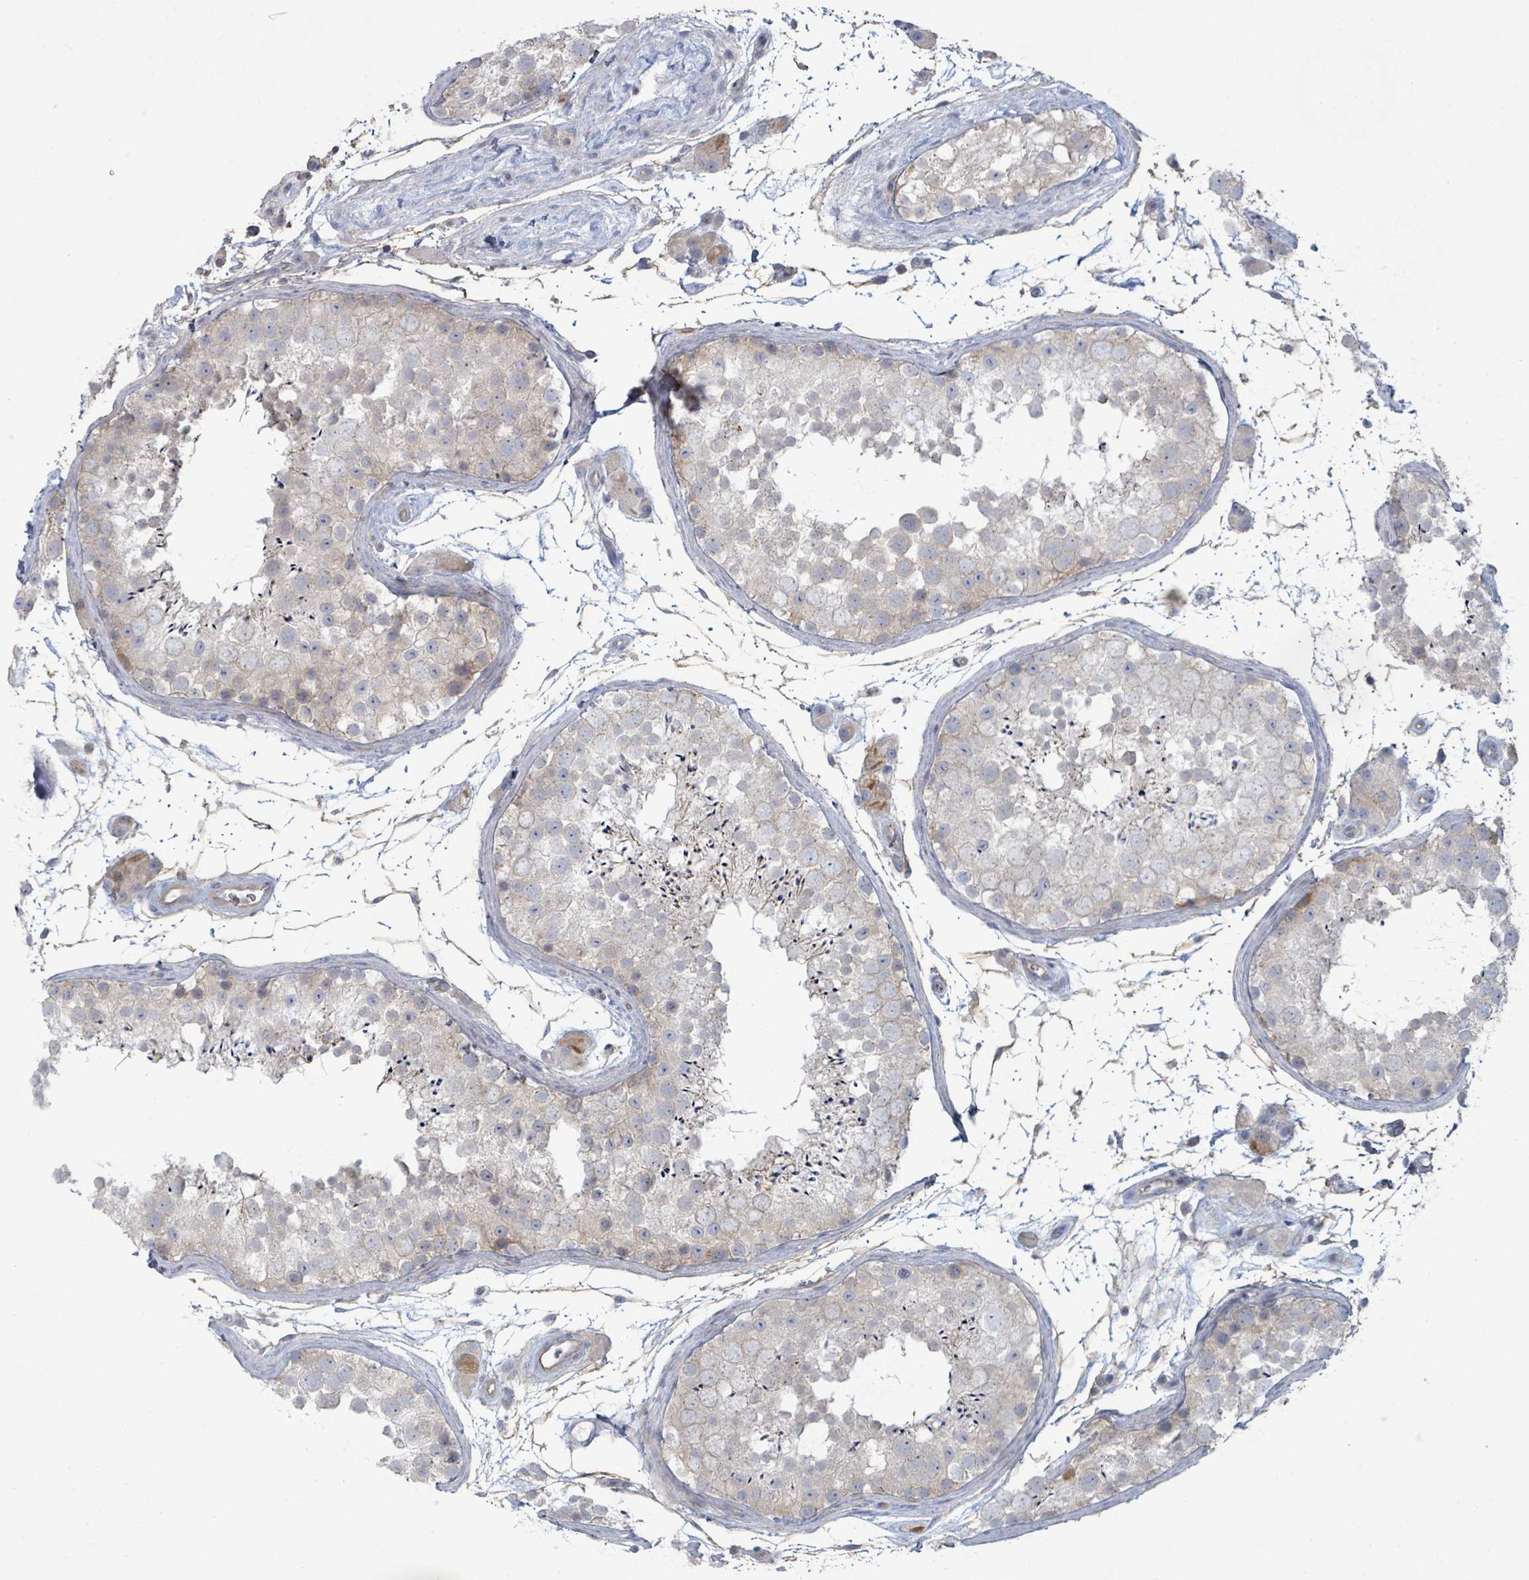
{"staining": {"intensity": "moderate", "quantity": "<25%", "location": "cytoplasmic/membranous"}, "tissue": "testis", "cell_type": "Cells in seminiferous ducts", "image_type": "normal", "snomed": [{"axis": "morphology", "description": "Normal tissue, NOS"}, {"axis": "topography", "description": "Testis"}], "caption": "A photomicrograph showing moderate cytoplasmic/membranous staining in approximately <25% of cells in seminiferous ducts in normal testis, as visualized by brown immunohistochemical staining.", "gene": "COL13A1", "patient": {"sex": "male", "age": 41}}